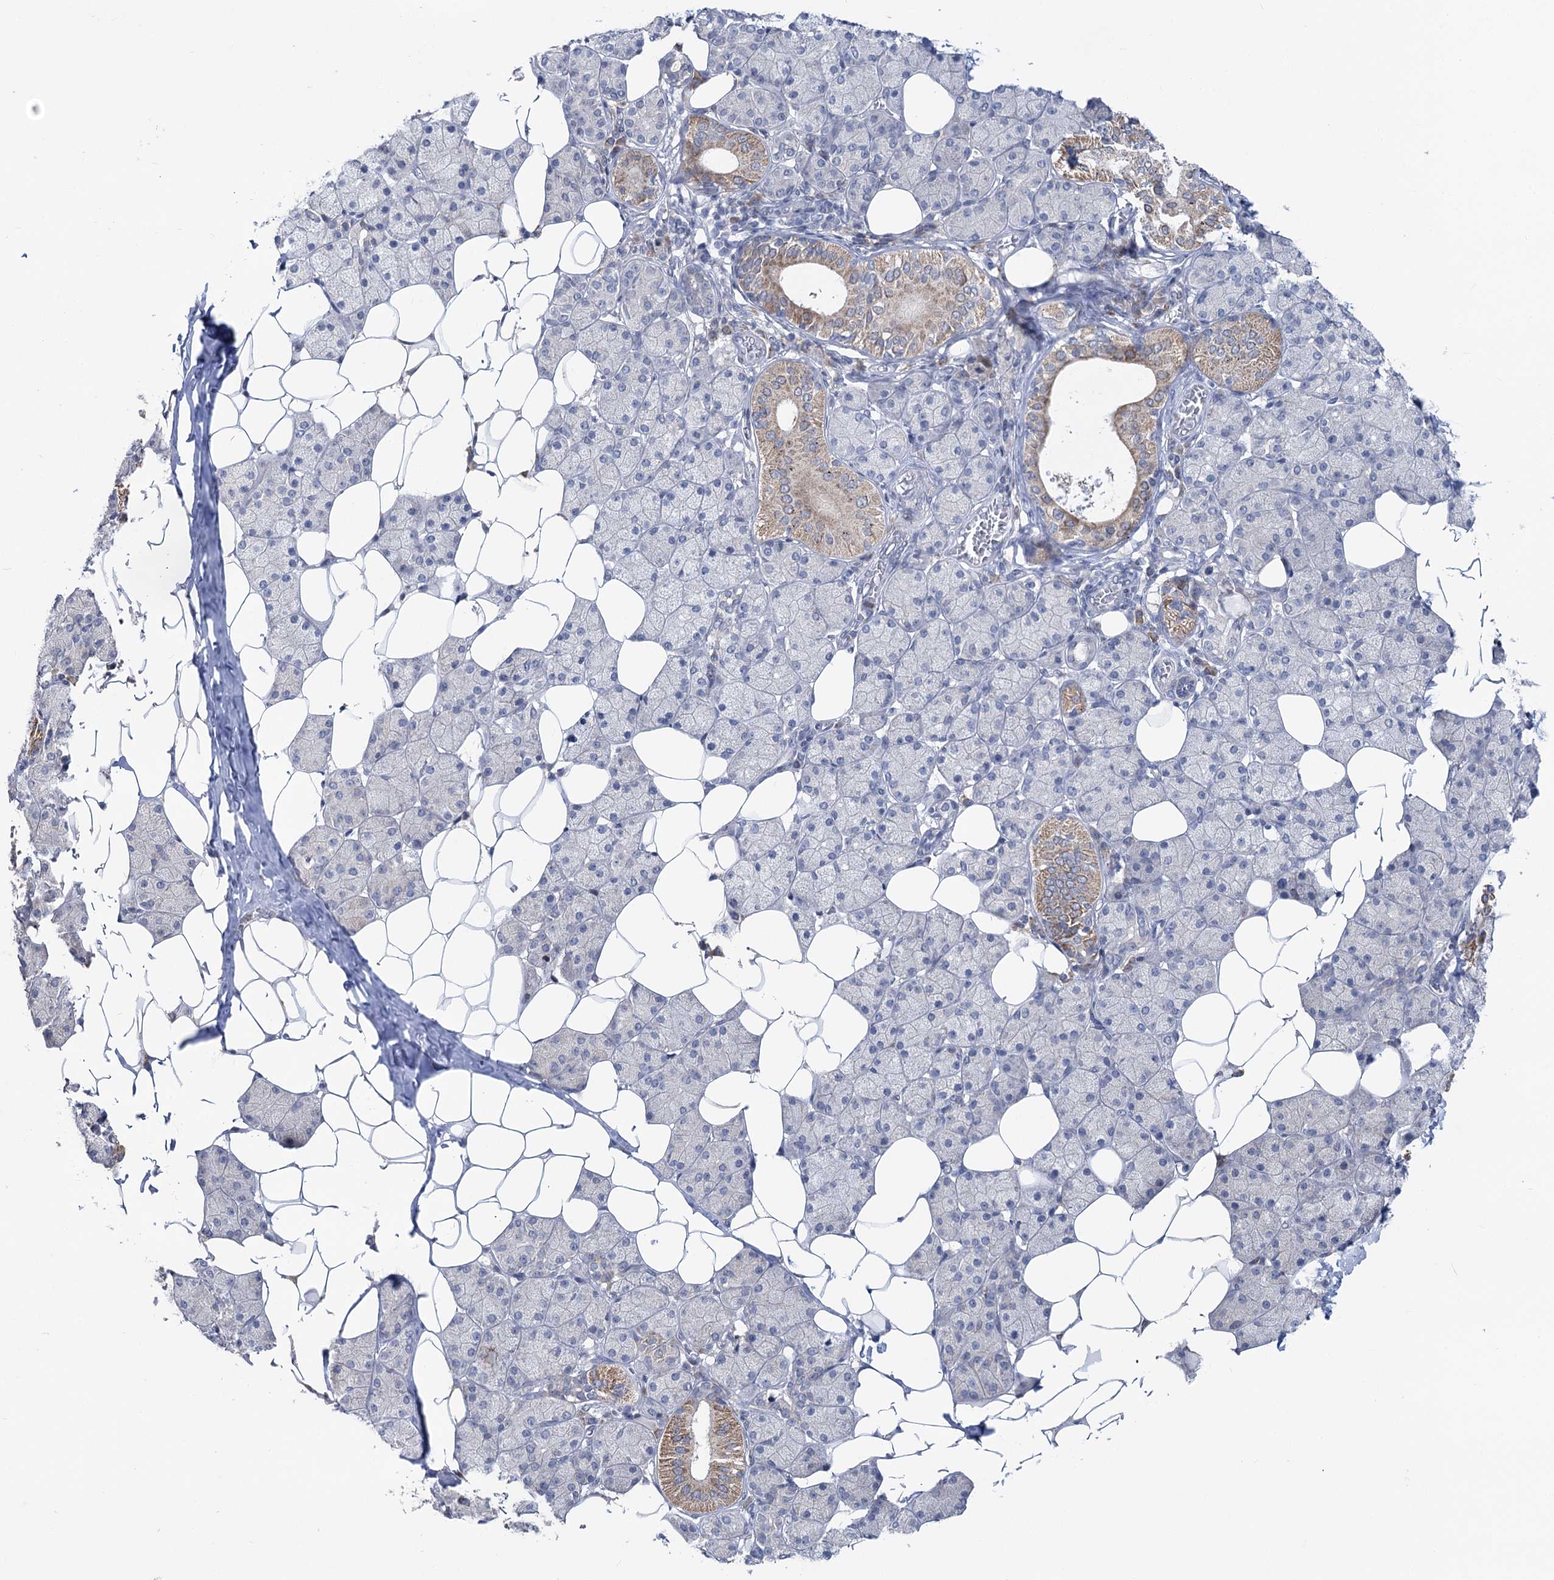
{"staining": {"intensity": "strong", "quantity": "<25%", "location": "cytoplasmic/membranous"}, "tissue": "salivary gland", "cell_type": "Glandular cells", "image_type": "normal", "snomed": [{"axis": "morphology", "description": "Normal tissue, NOS"}, {"axis": "topography", "description": "Salivary gland"}], "caption": "A medium amount of strong cytoplasmic/membranous expression is appreciated in approximately <25% of glandular cells in benign salivary gland.", "gene": "PTGR1", "patient": {"sex": "female", "age": 33}}